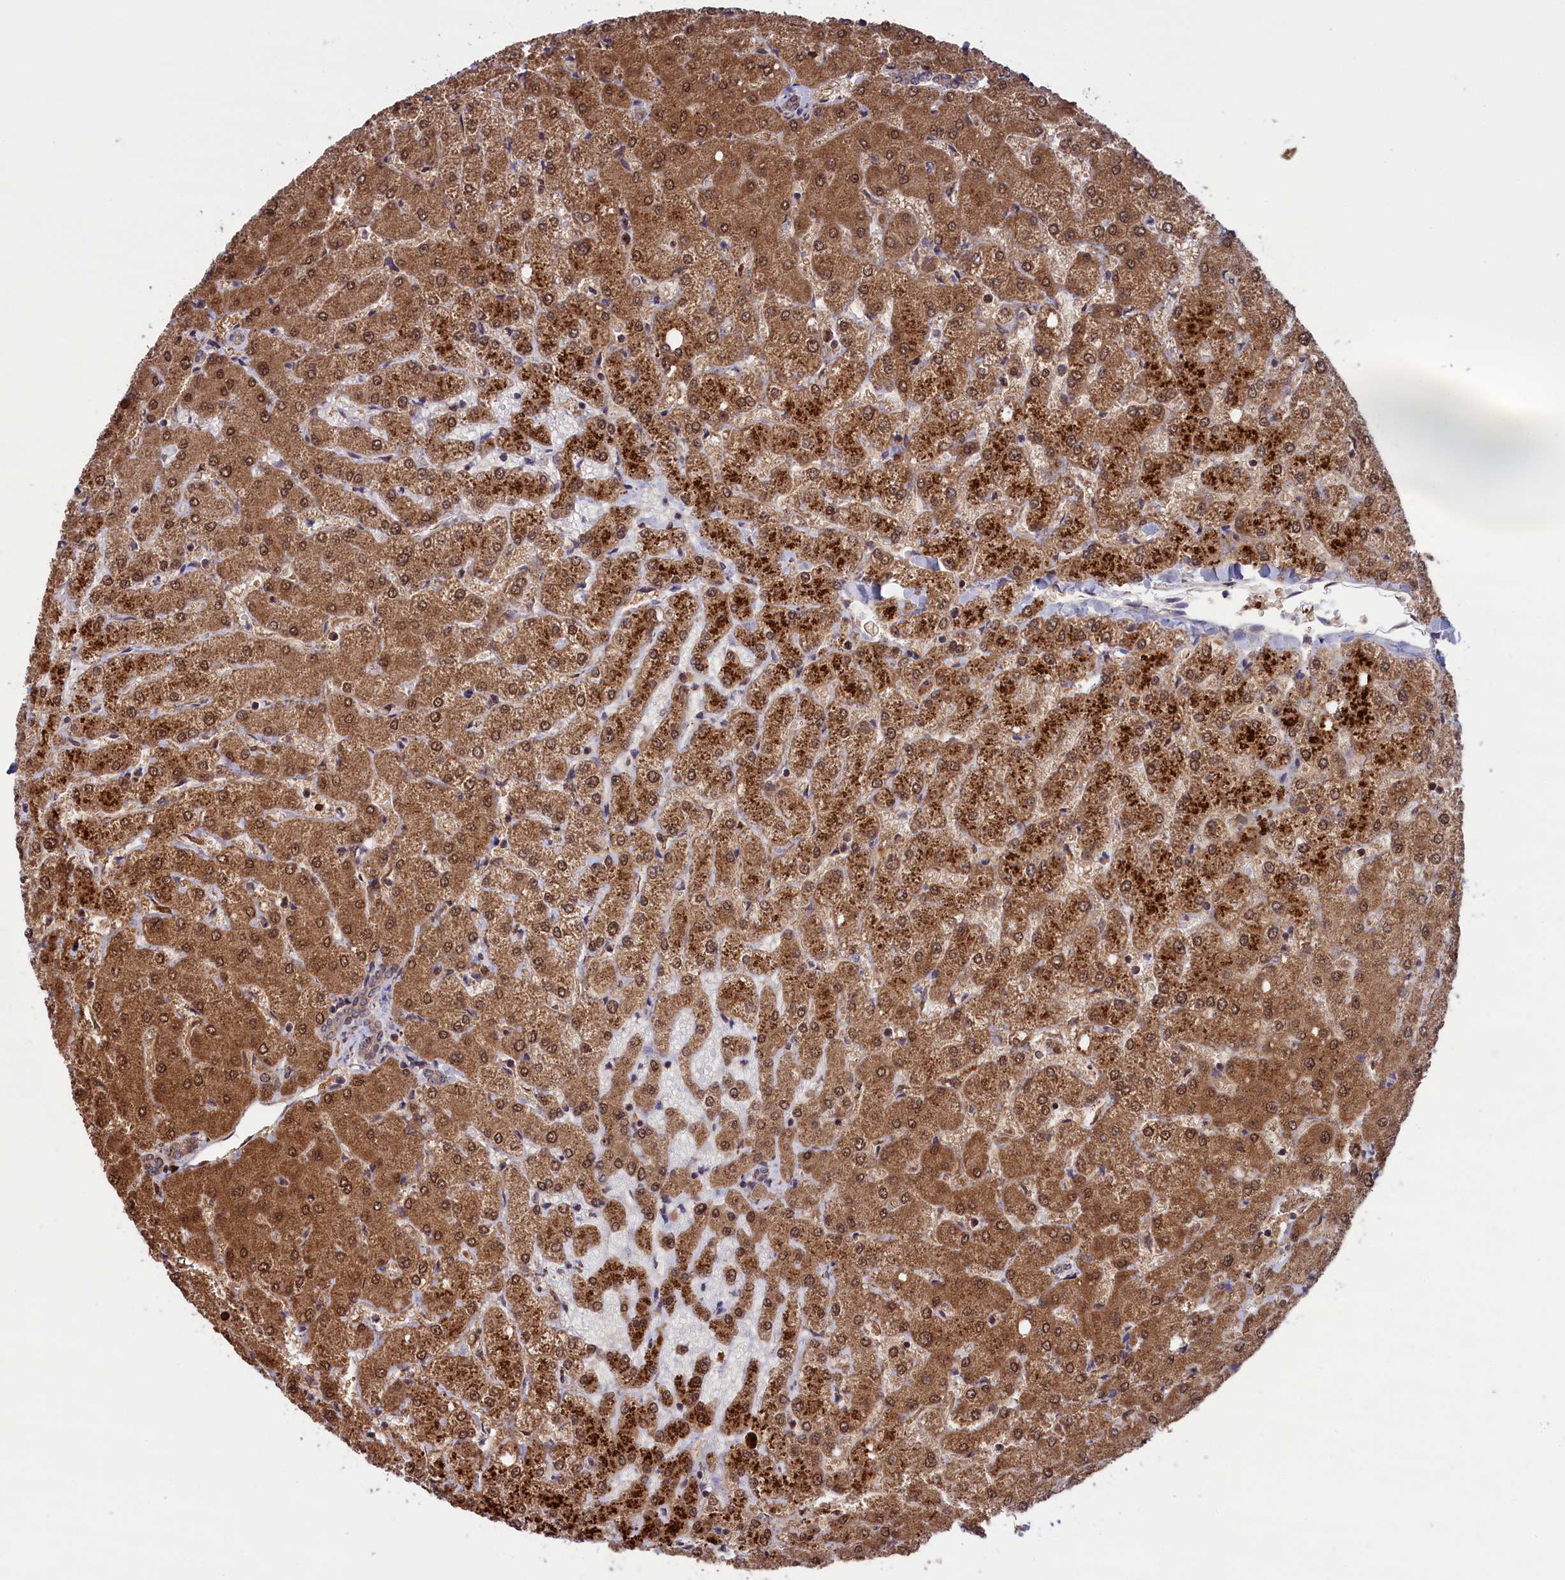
{"staining": {"intensity": "weak", "quantity": "25%-75%", "location": "cytoplasmic/membranous,nuclear"}, "tissue": "liver", "cell_type": "Cholangiocytes", "image_type": "normal", "snomed": [{"axis": "morphology", "description": "Normal tissue, NOS"}, {"axis": "topography", "description": "Liver"}], "caption": "IHC of normal human liver reveals low levels of weak cytoplasmic/membranous,nuclear staining in about 25%-75% of cholangiocytes.", "gene": "TIMM44", "patient": {"sex": "female", "age": 54}}